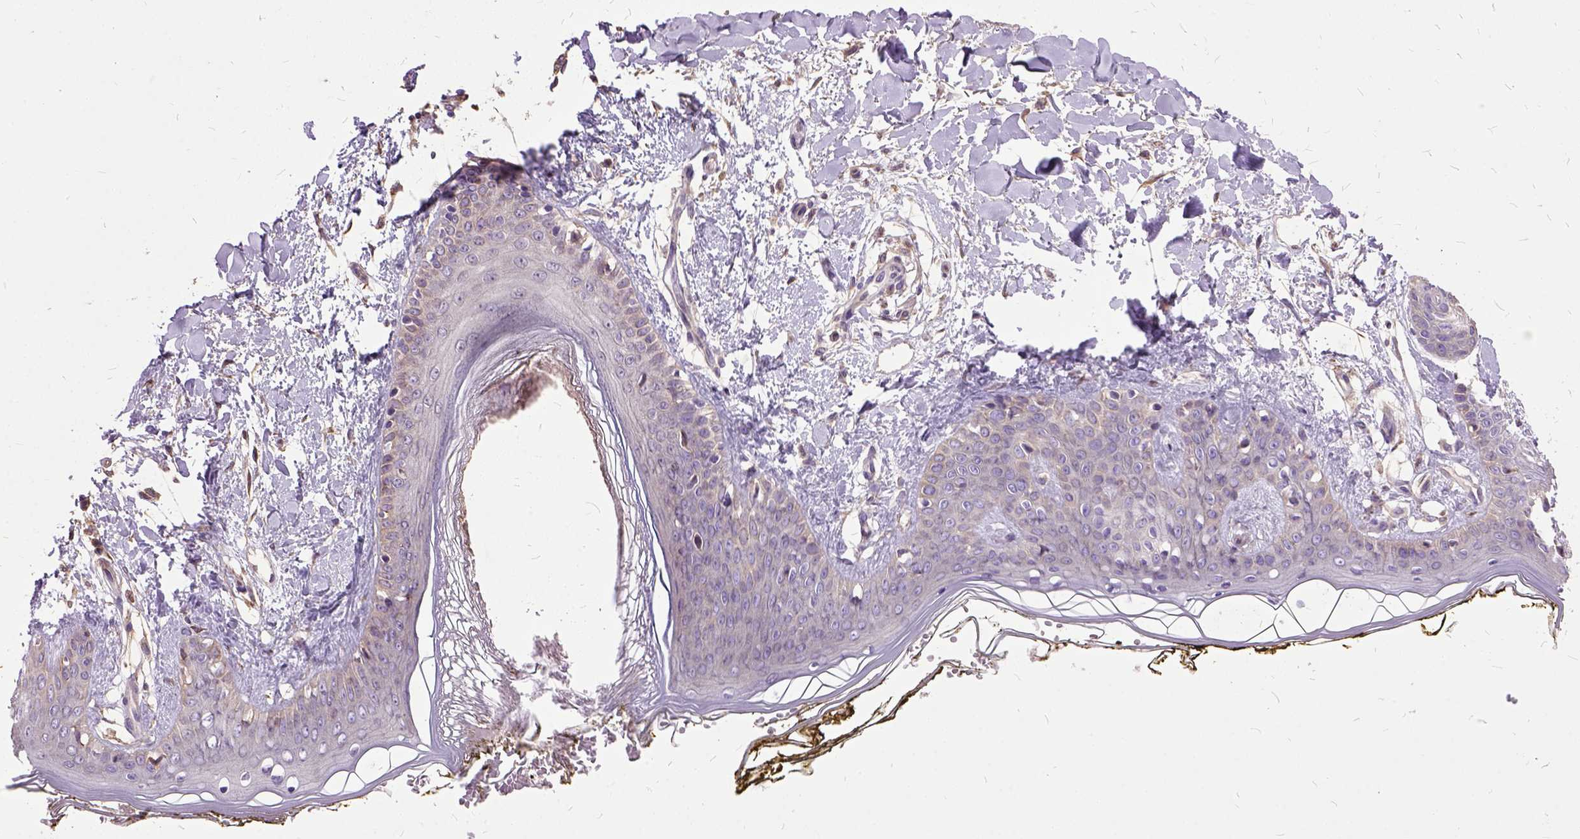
{"staining": {"intensity": "moderate", "quantity": ">75%", "location": "cytoplasmic/membranous"}, "tissue": "skin", "cell_type": "Fibroblasts", "image_type": "normal", "snomed": [{"axis": "morphology", "description": "Normal tissue, NOS"}, {"axis": "topography", "description": "Skin"}], "caption": "Protein expression analysis of benign human skin reveals moderate cytoplasmic/membranous staining in approximately >75% of fibroblasts. The staining was performed using DAB (3,3'-diaminobenzidine), with brown indicating positive protein expression. Nuclei are stained blue with hematoxylin.", "gene": "AREG", "patient": {"sex": "female", "age": 34}}